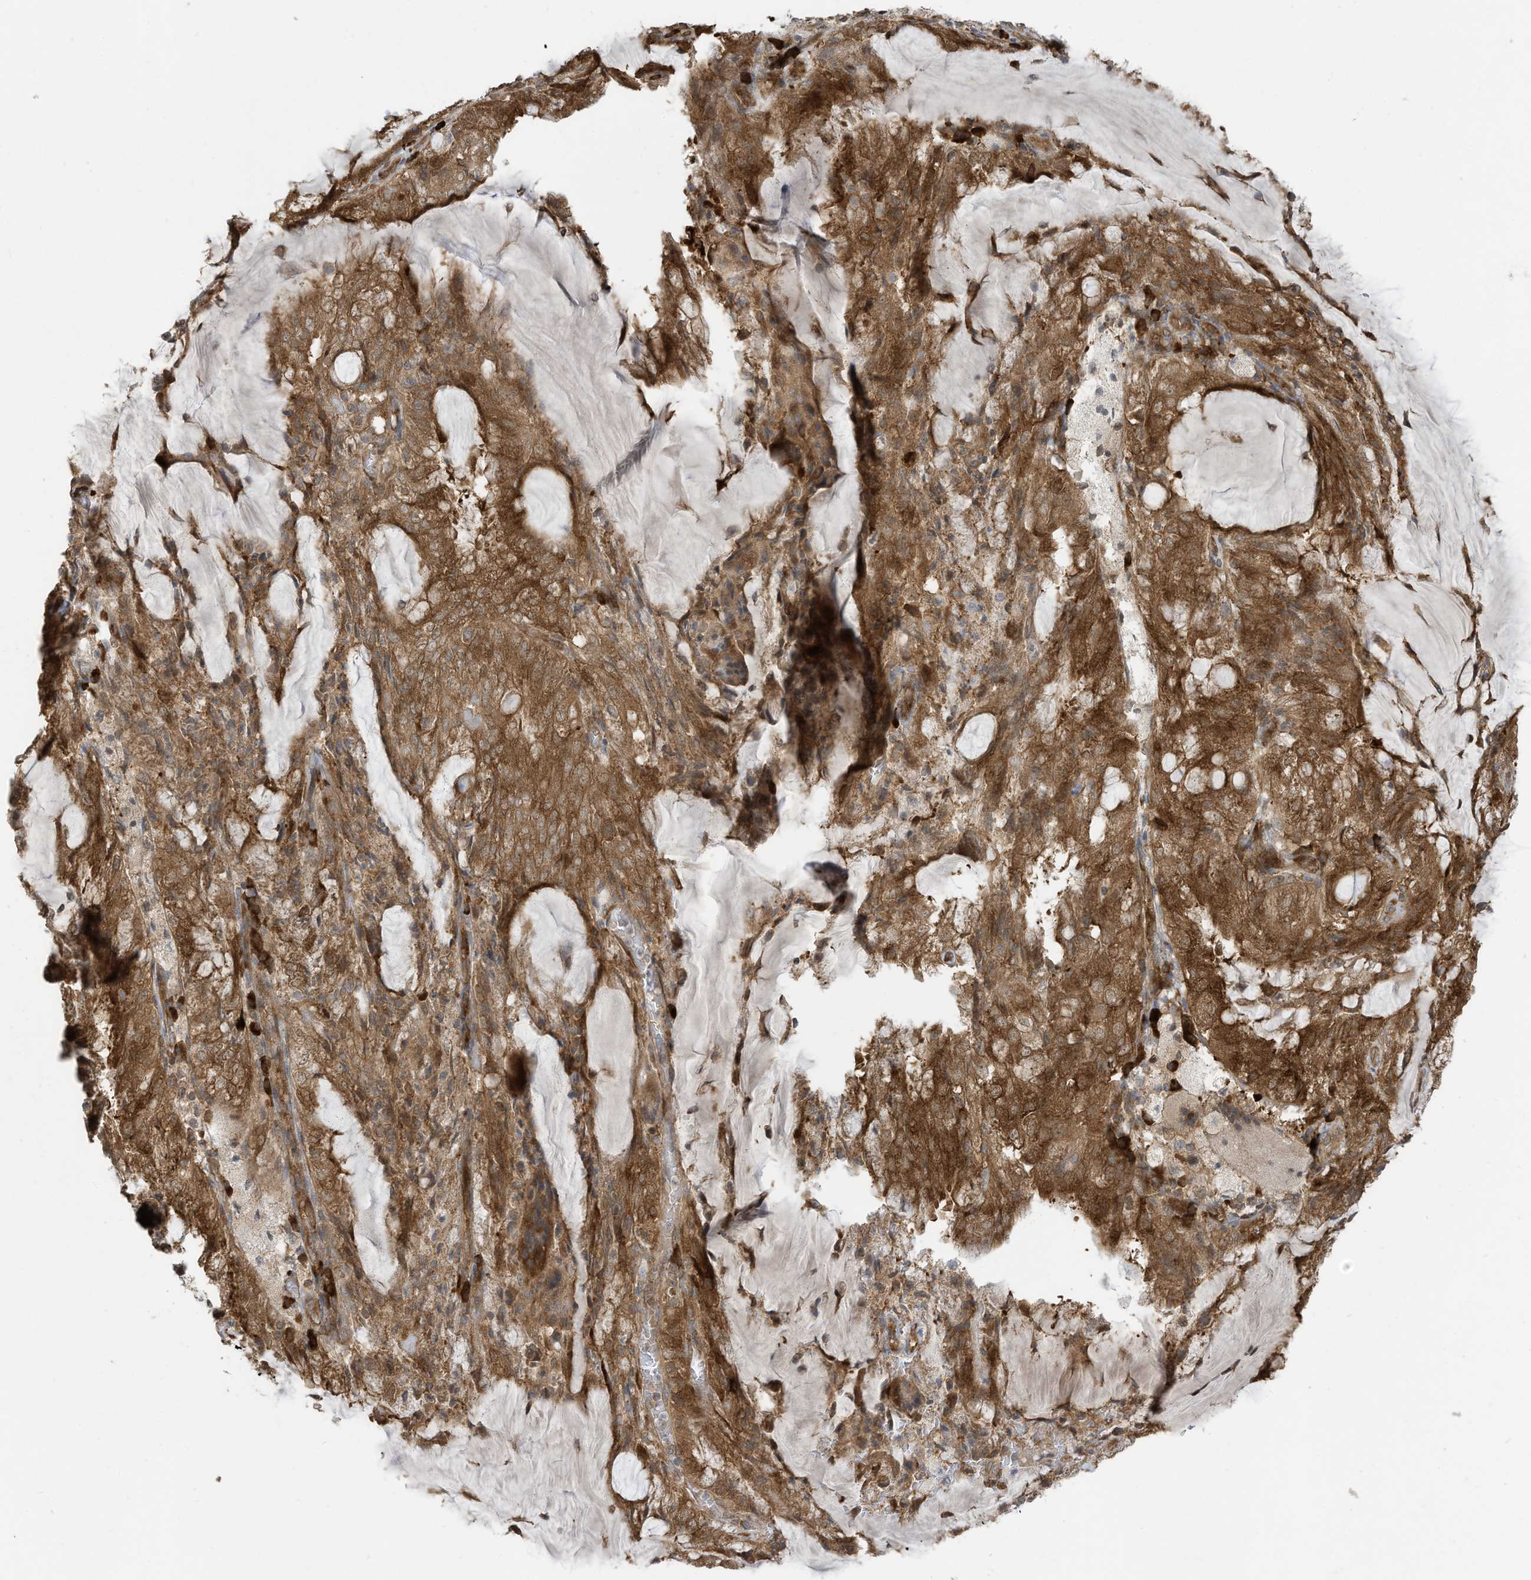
{"staining": {"intensity": "moderate", "quantity": ">75%", "location": "cytoplasmic/membranous"}, "tissue": "endometrial cancer", "cell_type": "Tumor cells", "image_type": "cancer", "snomed": [{"axis": "morphology", "description": "Adenocarcinoma, NOS"}, {"axis": "topography", "description": "Endometrium"}], "caption": "Immunohistochemistry photomicrograph of human endometrial cancer stained for a protein (brown), which shows medium levels of moderate cytoplasmic/membranous expression in about >75% of tumor cells.", "gene": "USE1", "patient": {"sex": "female", "age": 81}}